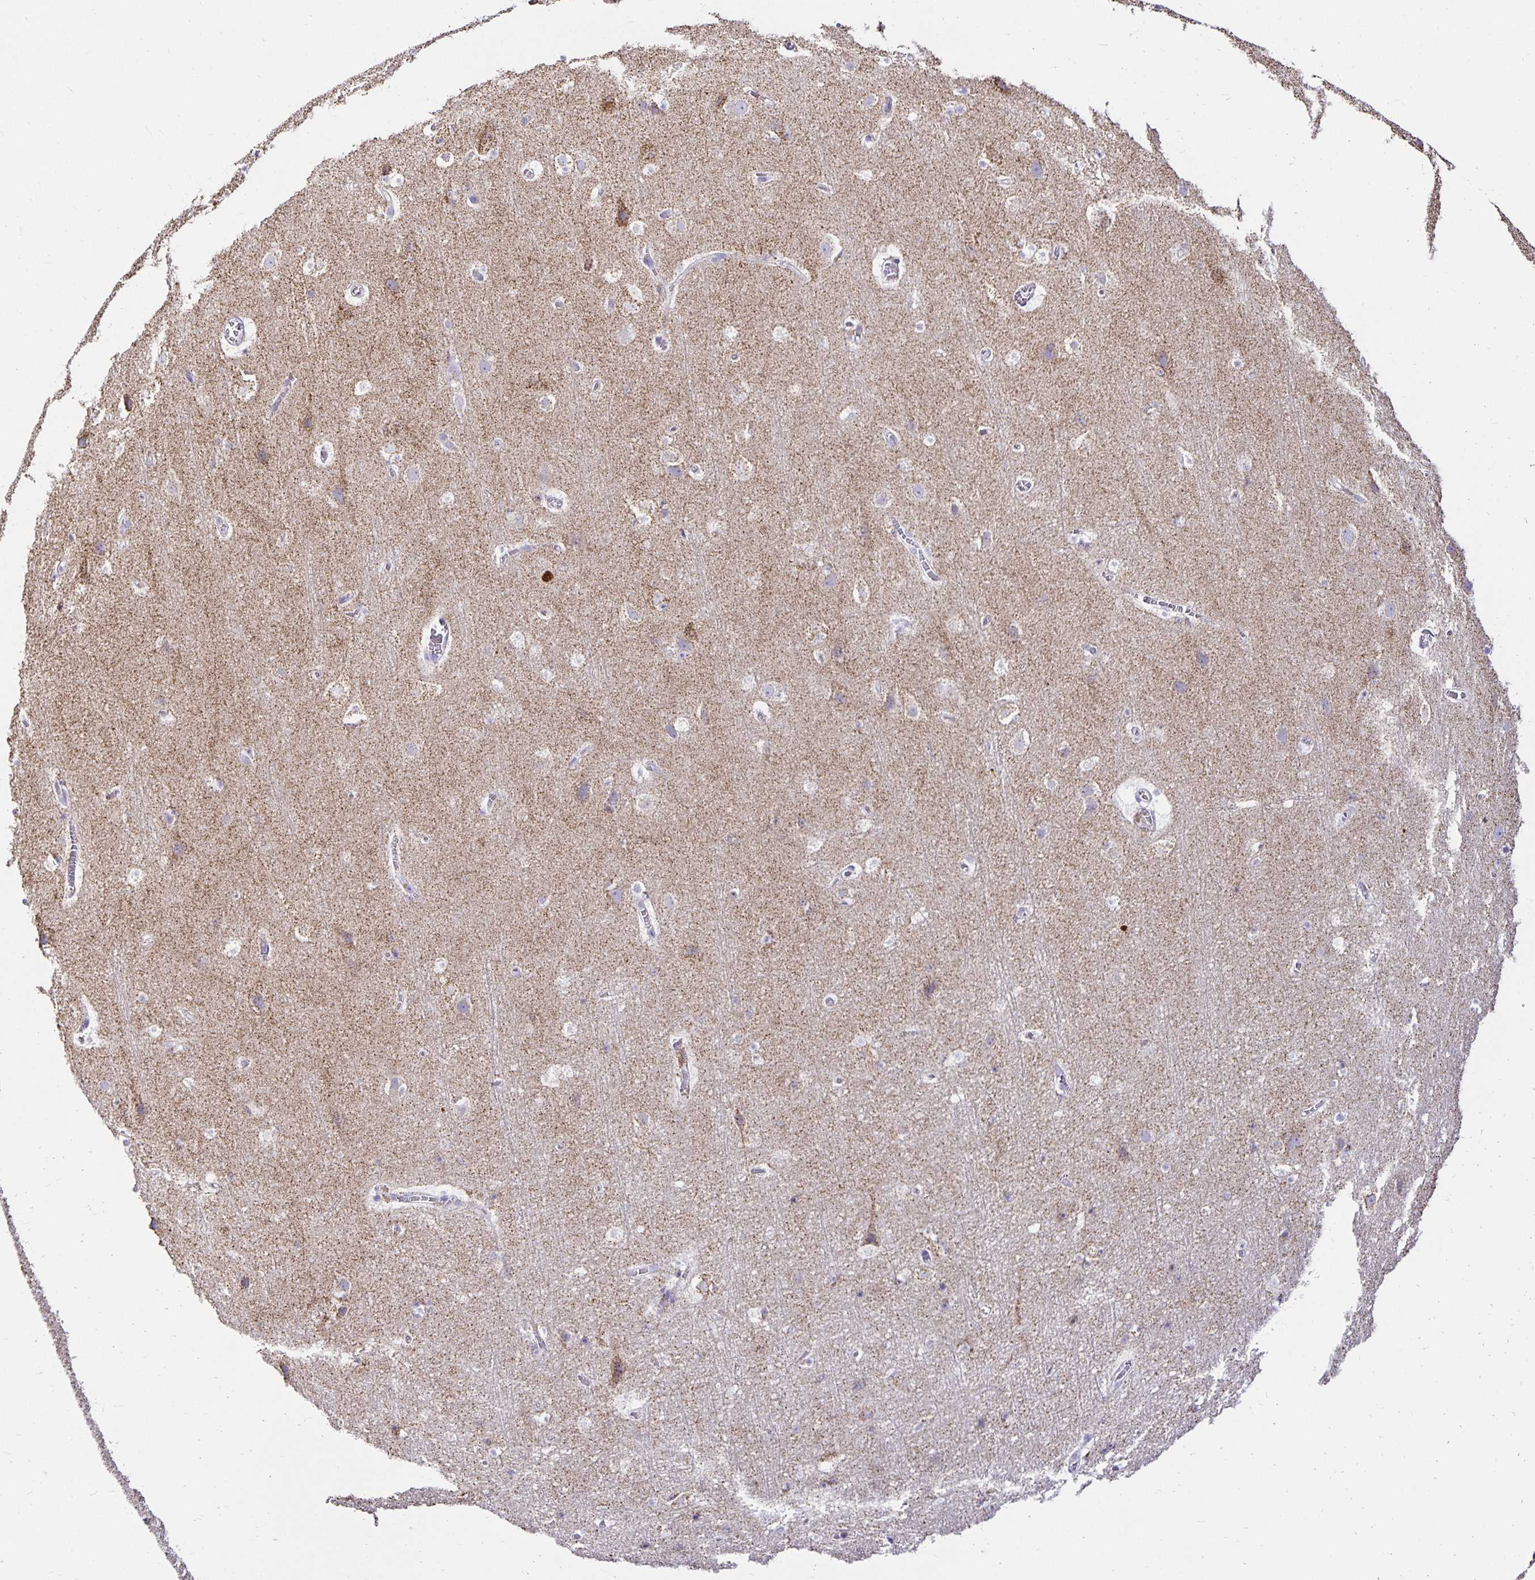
{"staining": {"intensity": "negative", "quantity": "none", "location": "none"}, "tissue": "cerebral cortex", "cell_type": "Endothelial cells", "image_type": "normal", "snomed": [{"axis": "morphology", "description": "Normal tissue, NOS"}, {"axis": "topography", "description": "Cerebral cortex"}], "caption": "This micrograph is of benign cerebral cortex stained with immunohistochemistry to label a protein in brown with the nuclei are counter-stained blue. There is no expression in endothelial cells. (DAB IHC visualized using brightfield microscopy, high magnification).", "gene": "PLAAT2", "patient": {"sex": "female", "age": 42}}